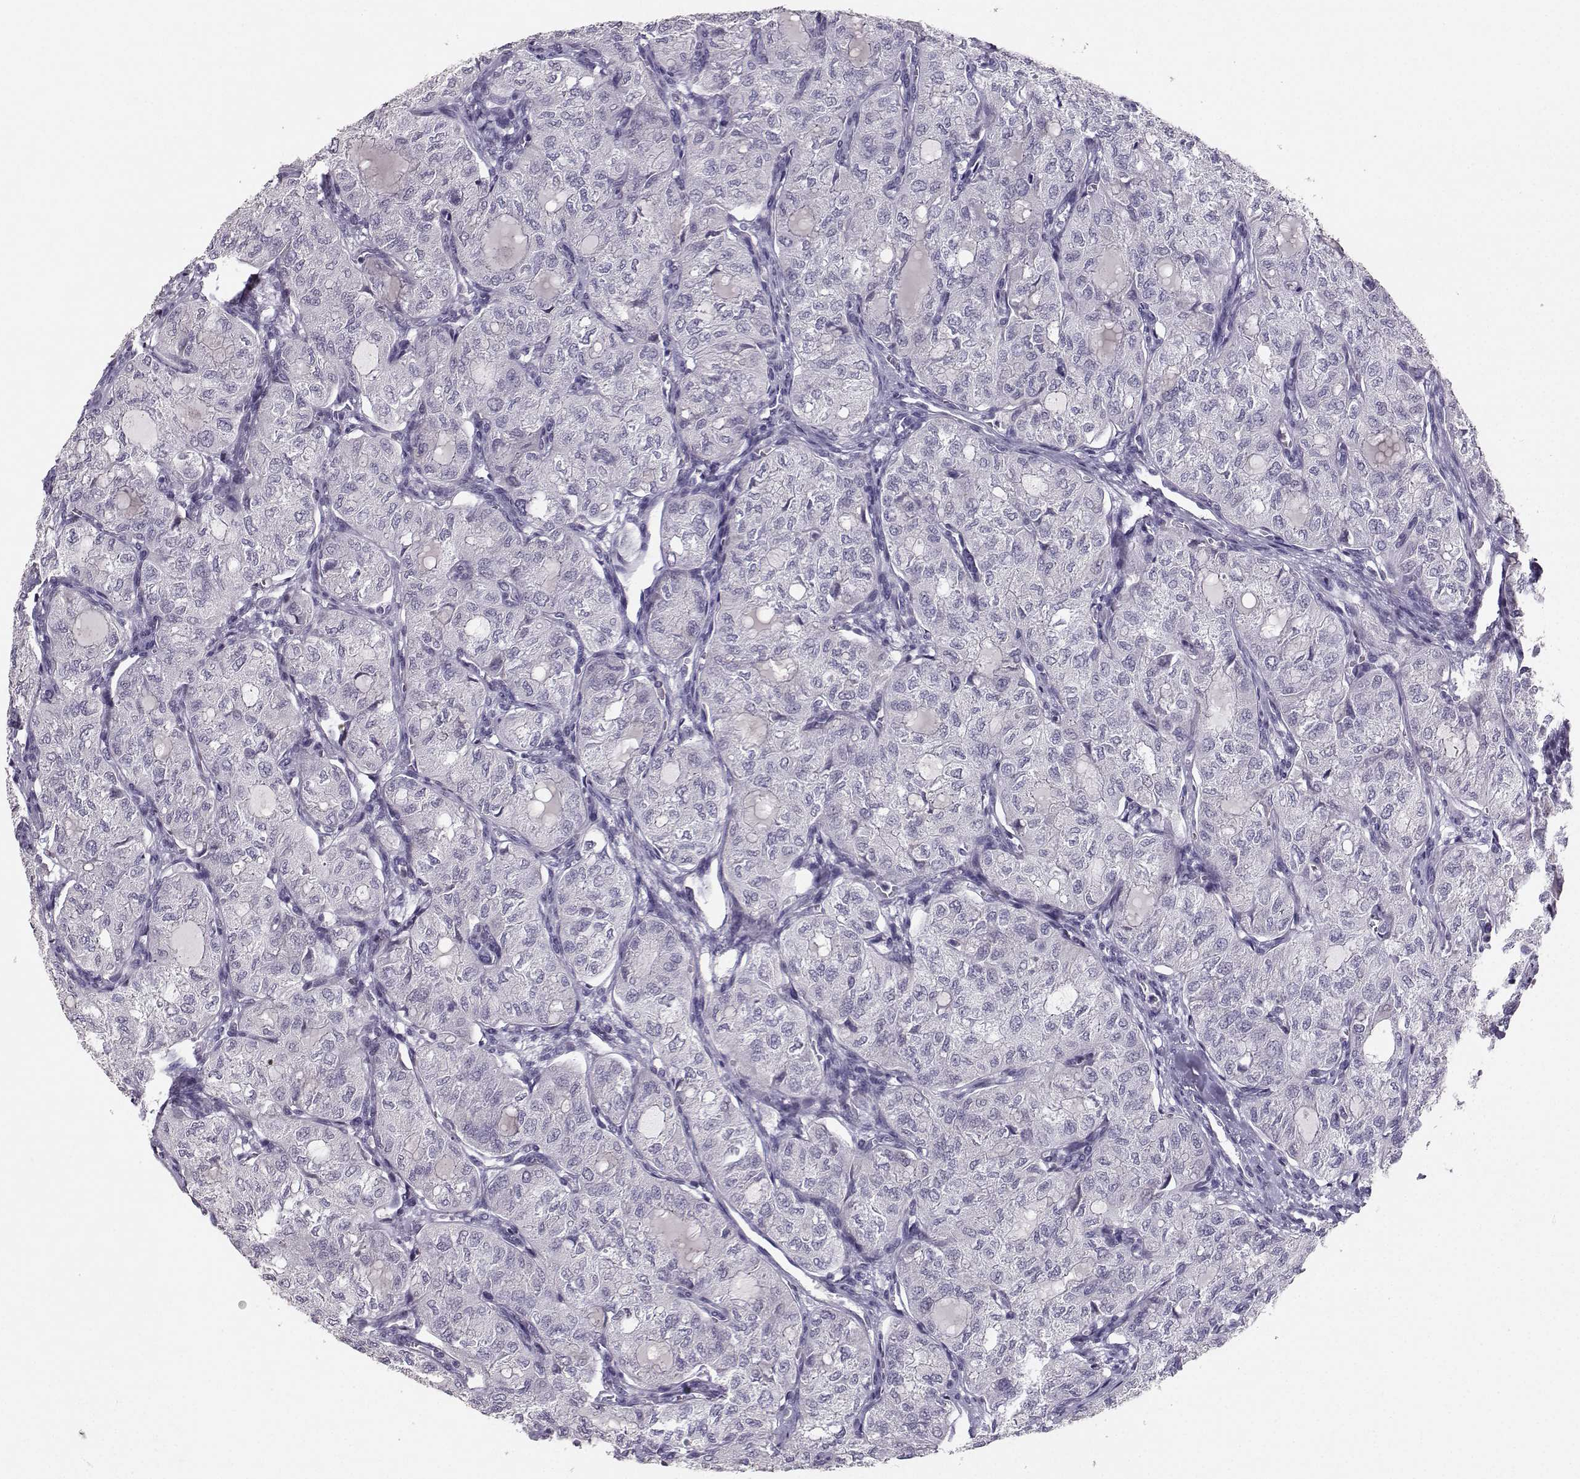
{"staining": {"intensity": "negative", "quantity": "none", "location": "none"}, "tissue": "thyroid cancer", "cell_type": "Tumor cells", "image_type": "cancer", "snomed": [{"axis": "morphology", "description": "Follicular adenoma carcinoma, NOS"}, {"axis": "topography", "description": "Thyroid gland"}], "caption": "An immunohistochemistry (IHC) histopathology image of thyroid cancer (follicular adenoma carcinoma) is shown. There is no staining in tumor cells of thyroid cancer (follicular adenoma carcinoma). (DAB (3,3'-diaminobenzidine) IHC with hematoxylin counter stain).", "gene": "PKP2", "patient": {"sex": "male", "age": 75}}